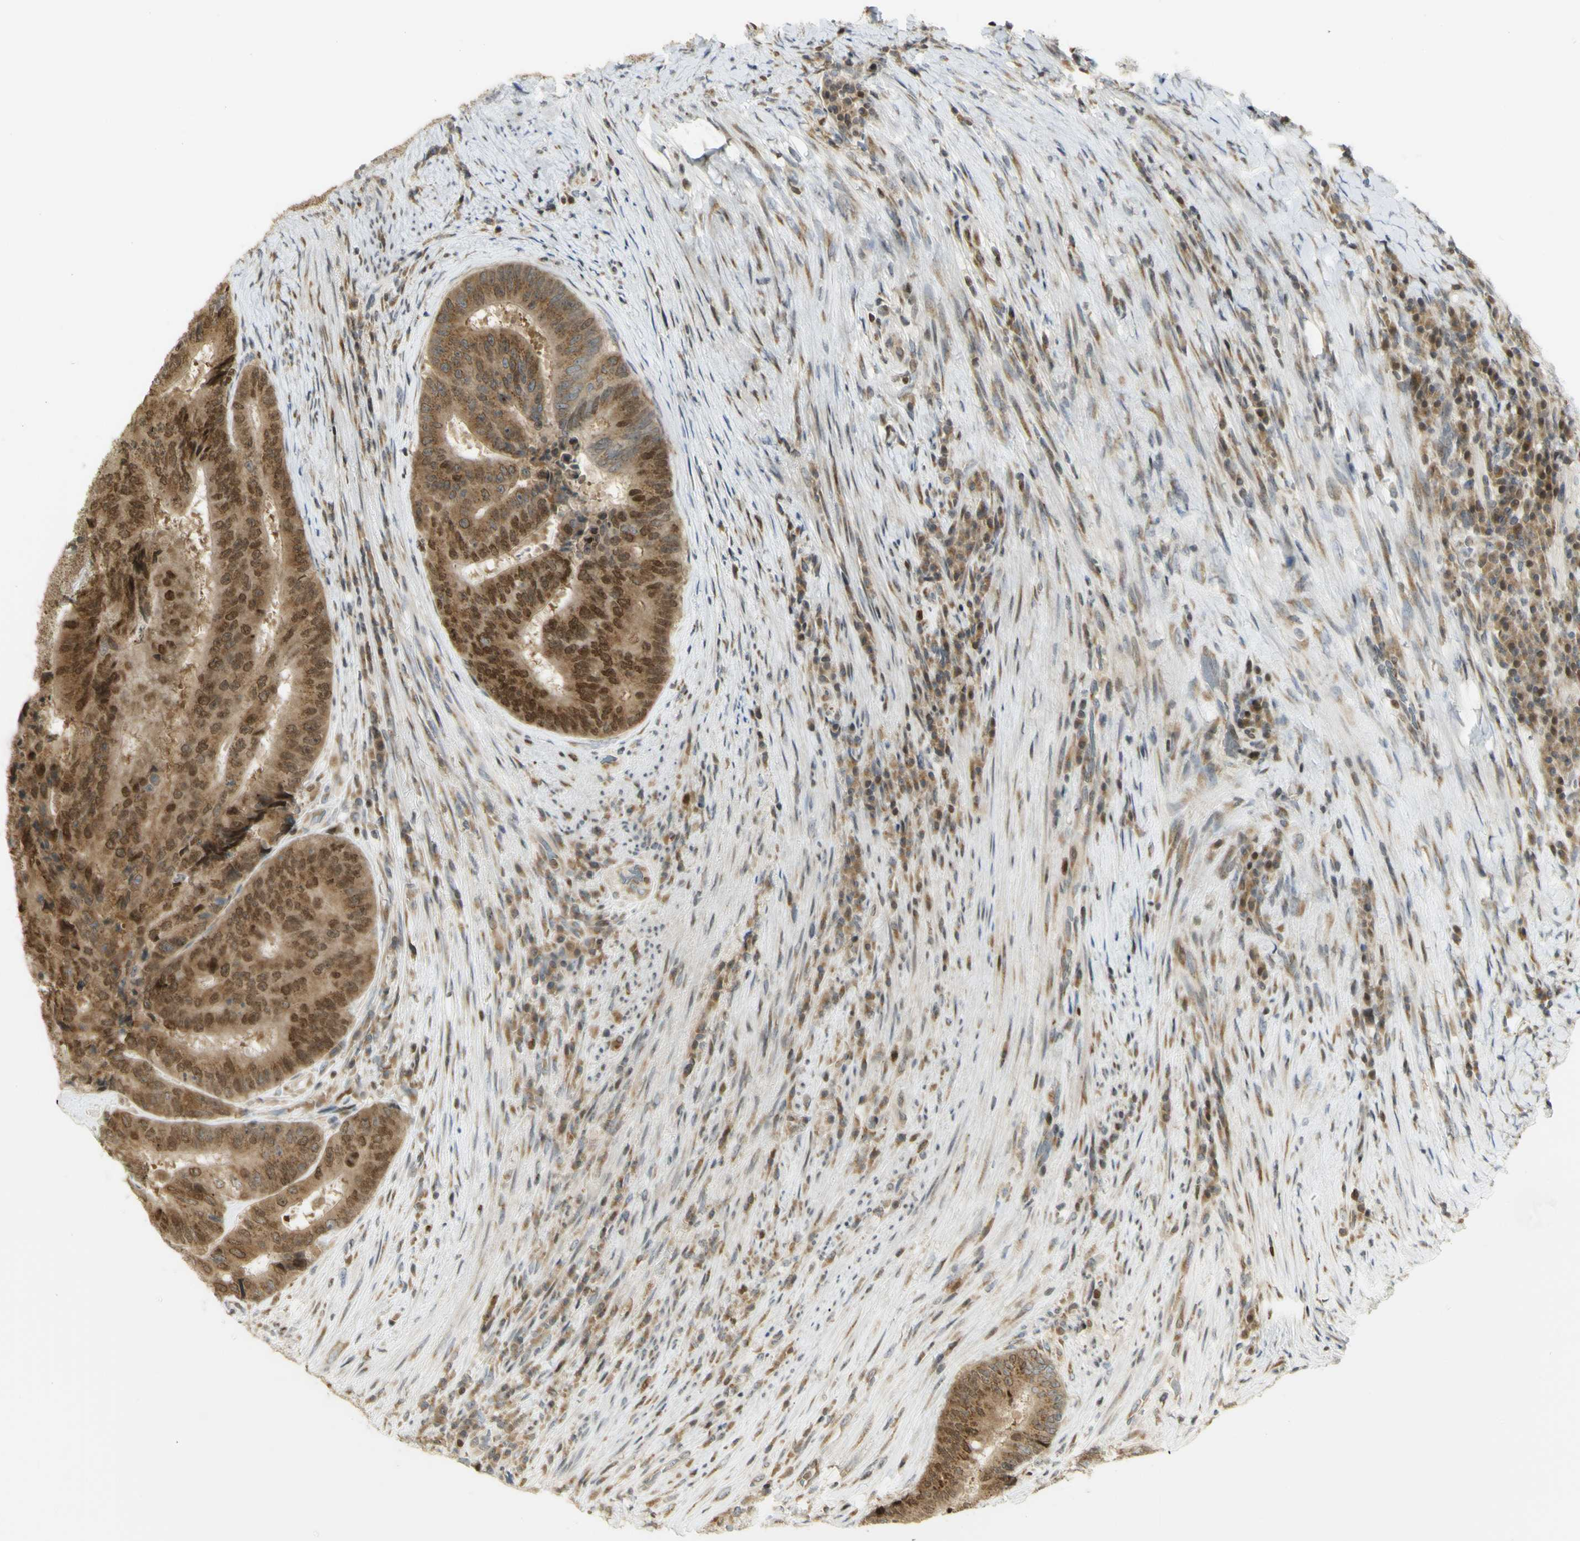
{"staining": {"intensity": "strong", "quantity": "25%-75%", "location": "cytoplasmic/membranous,nuclear"}, "tissue": "colorectal cancer", "cell_type": "Tumor cells", "image_type": "cancer", "snomed": [{"axis": "morphology", "description": "Adenocarcinoma, NOS"}, {"axis": "topography", "description": "Rectum"}], "caption": "DAB (3,3'-diaminobenzidine) immunohistochemical staining of colorectal adenocarcinoma exhibits strong cytoplasmic/membranous and nuclear protein expression in approximately 25%-75% of tumor cells.", "gene": "KIF11", "patient": {"sex": "male", "age": 72}}